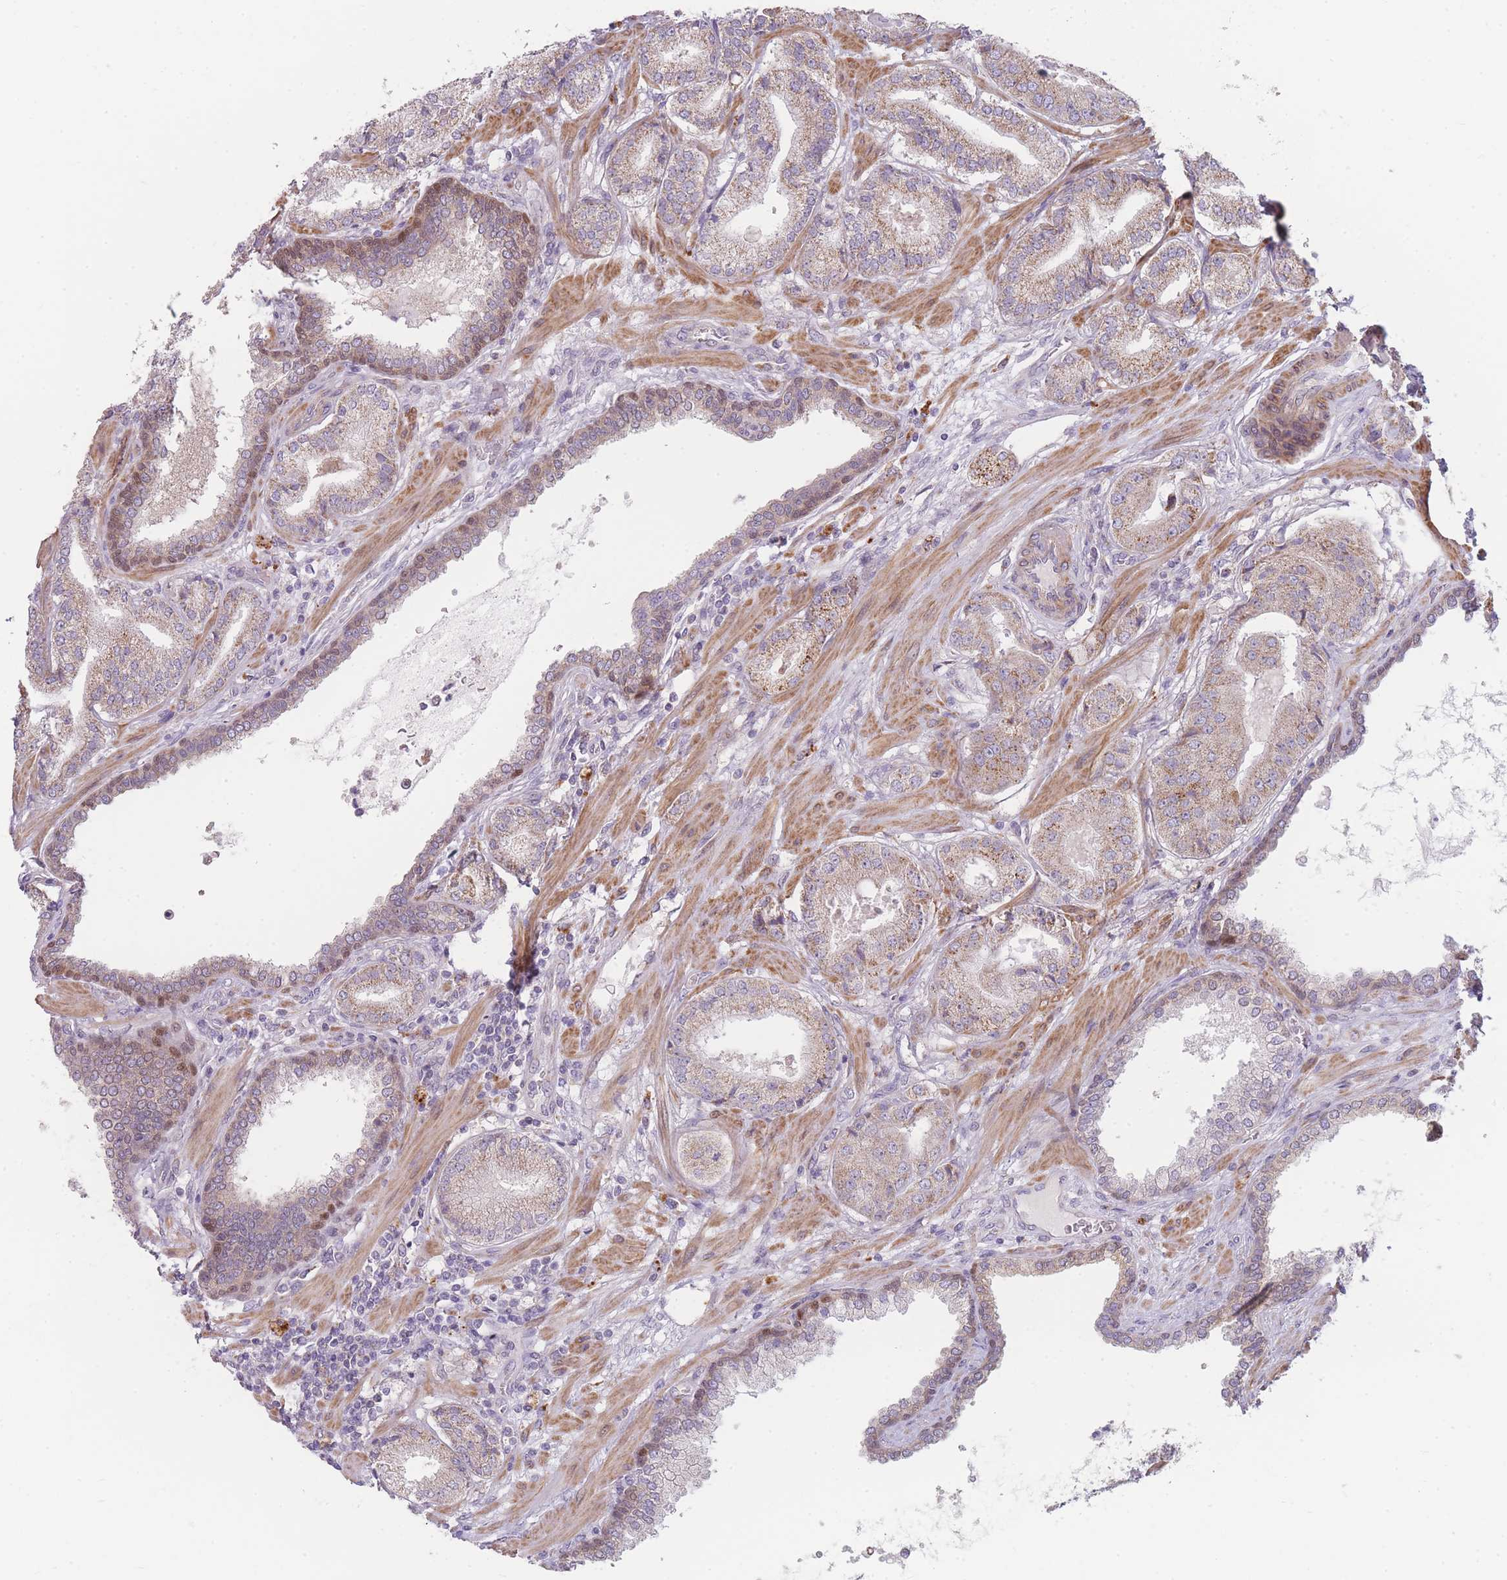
{"staining": {"intensity": "weak", "quantity": ">75%", "location": "cytoplasmic/membranous"}, "tissue": "prostate cancer", "cell_type": "Tumor cells", "image_type": "cancer", "snomed": [{"axis": "morphology", "description": "Adenocarcinoma, High grade"}, {"axis": "topography", "description": "Prostate"}], "caption": "Prostate cancer (high-grade adenocarcinoma) was stained to show a protein in brown. There is low levels of weak cytoplasmic/membranous expression in approximately >75% of tumor cells.", "gene": "SMPD4", "patient": {"sex": "male", "age": 63}}